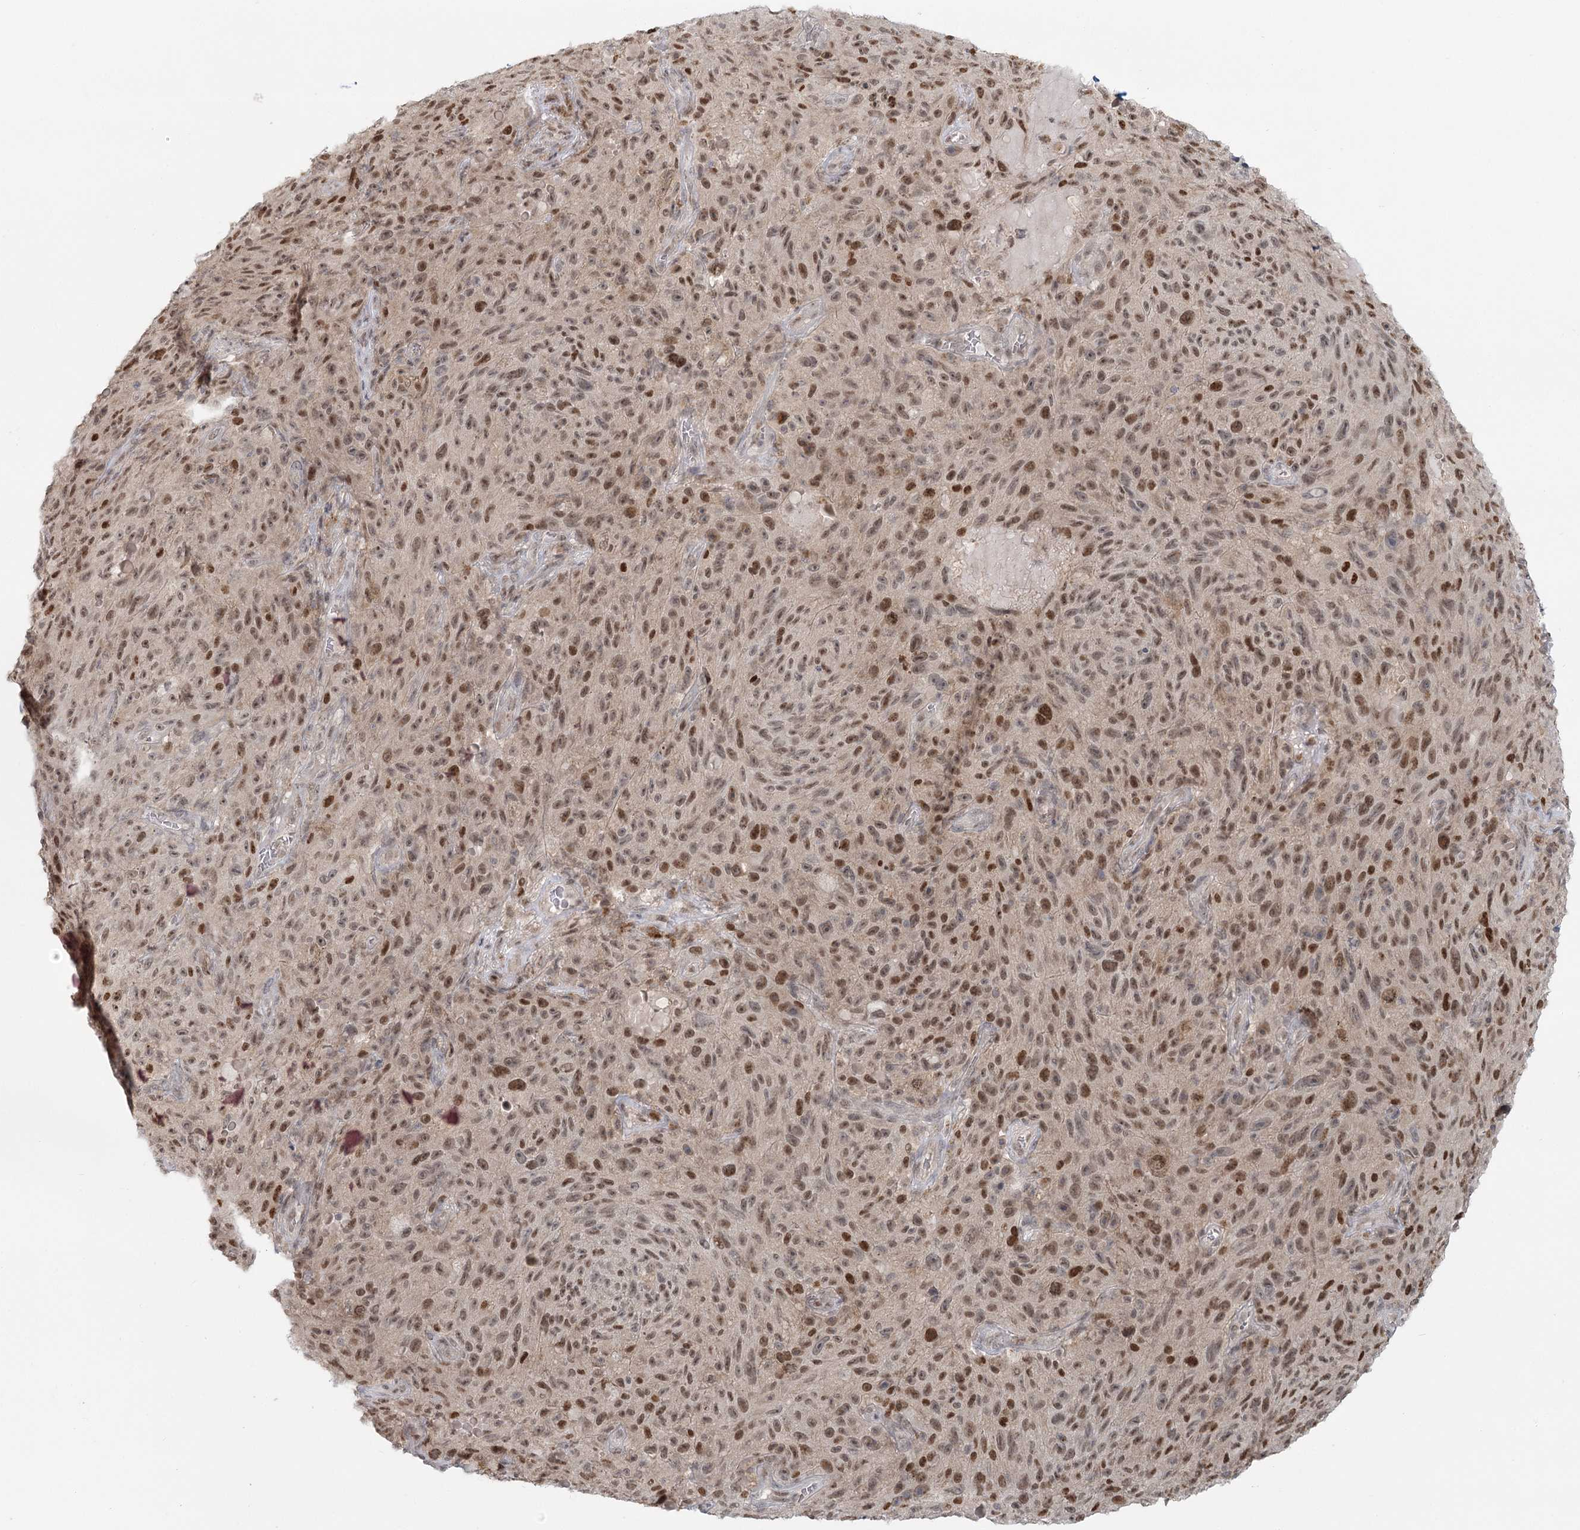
{"staining": {"intensity": "moderate", "quantity": ">75%", "location": "nuclear"}, "tissue": "melanoma", "cell_type": "Tumor cells", "image_type": "cancer", "snomed": [{"axis": "morphology", "description": "Malignant melanoma, NOS"}, {"axis": "topography", "description": "Skin"}], "caption": "This is an image of immunohistochemistry staining of melanoma, which shows moderate staining in the nuclear of tumor cells.", "gene": "R3HCC1L", "patient": {"sex": "female", "age": 82}}